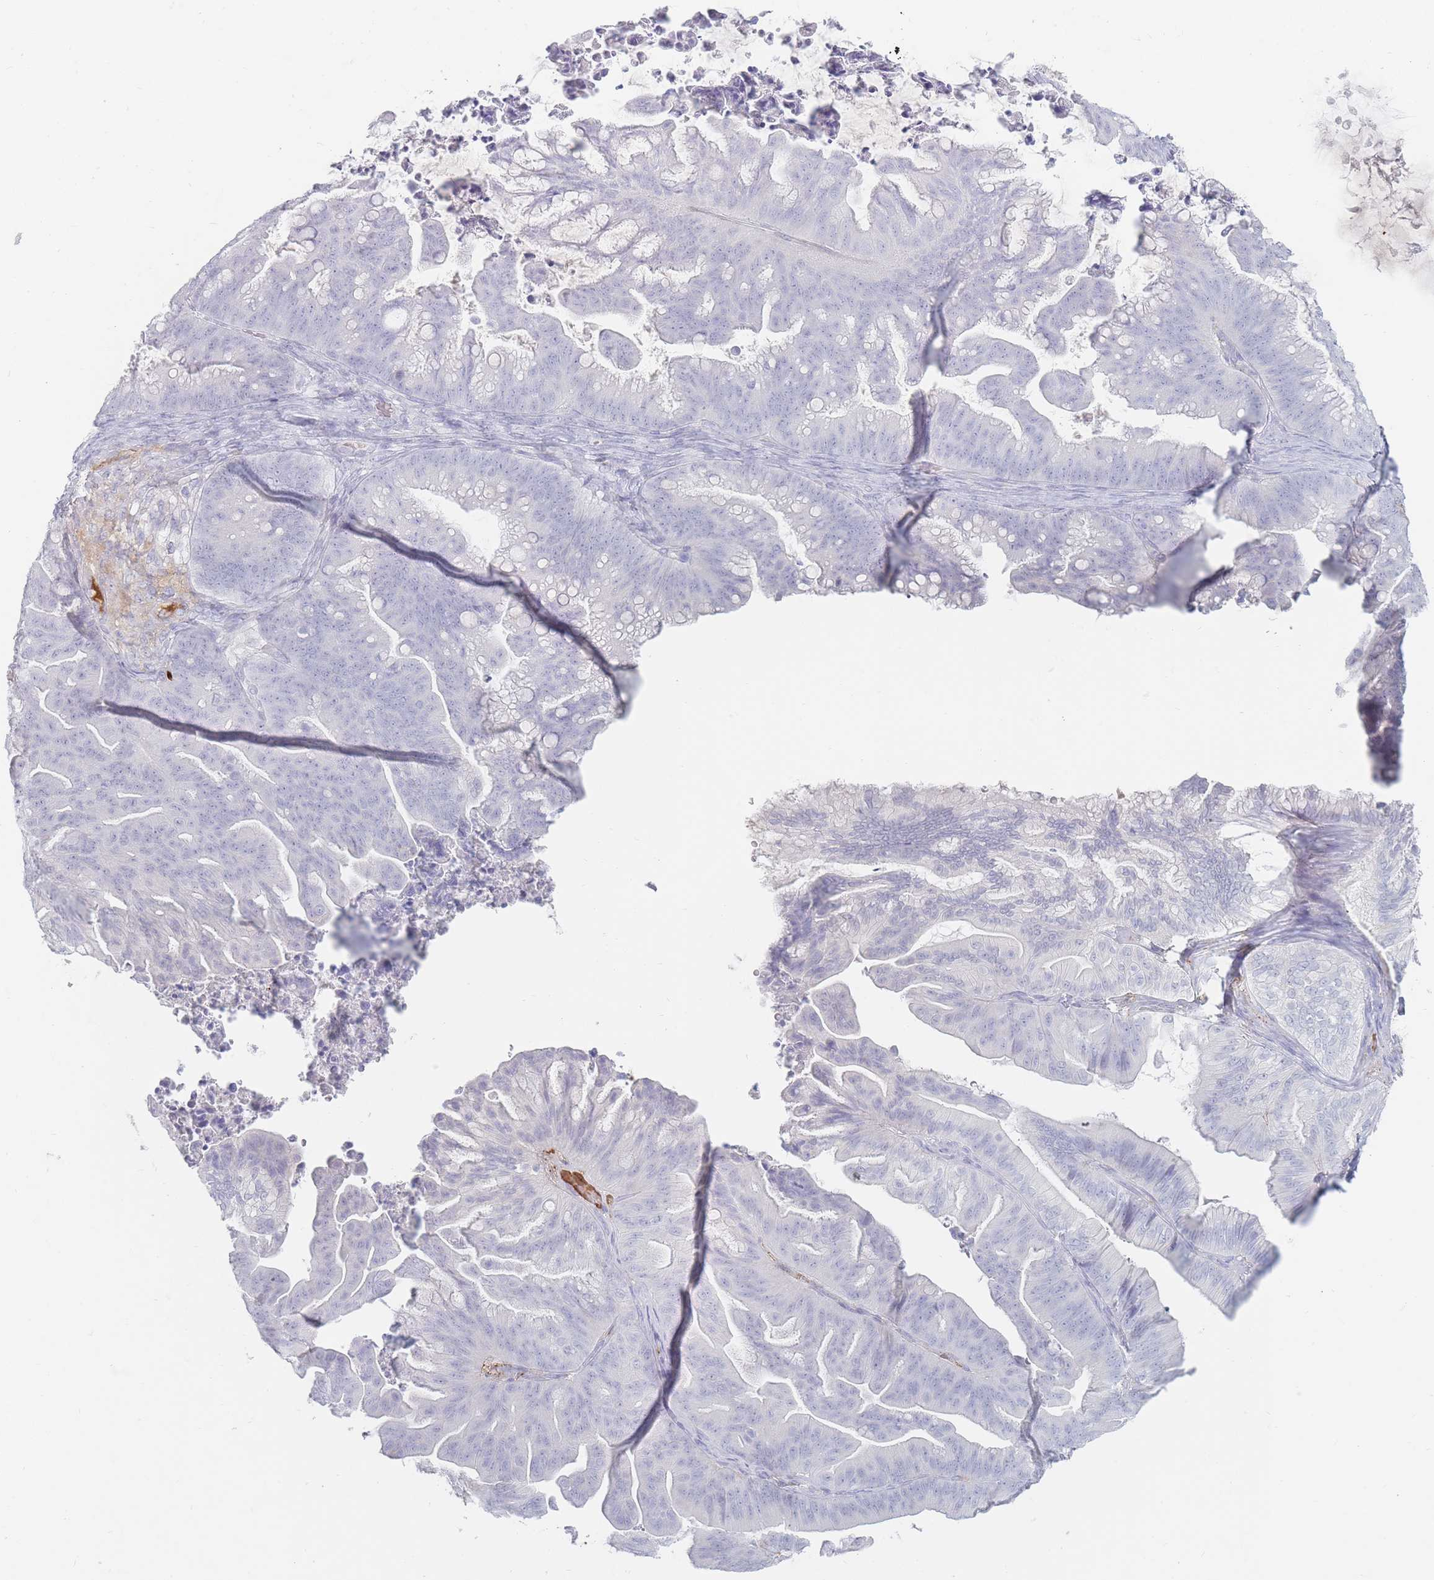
{"staining": {"intensity": "negative", "quantity": "none", "location": "none"}, "tissue": "ovarian cancer", "cell_type": "Tumor cells", "image_type": "cancer", "snomed": [{"axis": "morphology", "description": "Cystadenocarcinoma, mucinous, NOS"}, {"axis": "topography", "description": "Ovary"}], "caption": "IHC histopathology image of neoplastic tissue: mucinous cystadenocarcinoma (ovarian) stained with DAB (3,3'-diaminobenzidine) shows no significant protein staining in tumor cells.", "gene": "PRG4", "patient": {"sex": "female", "age": 67}}